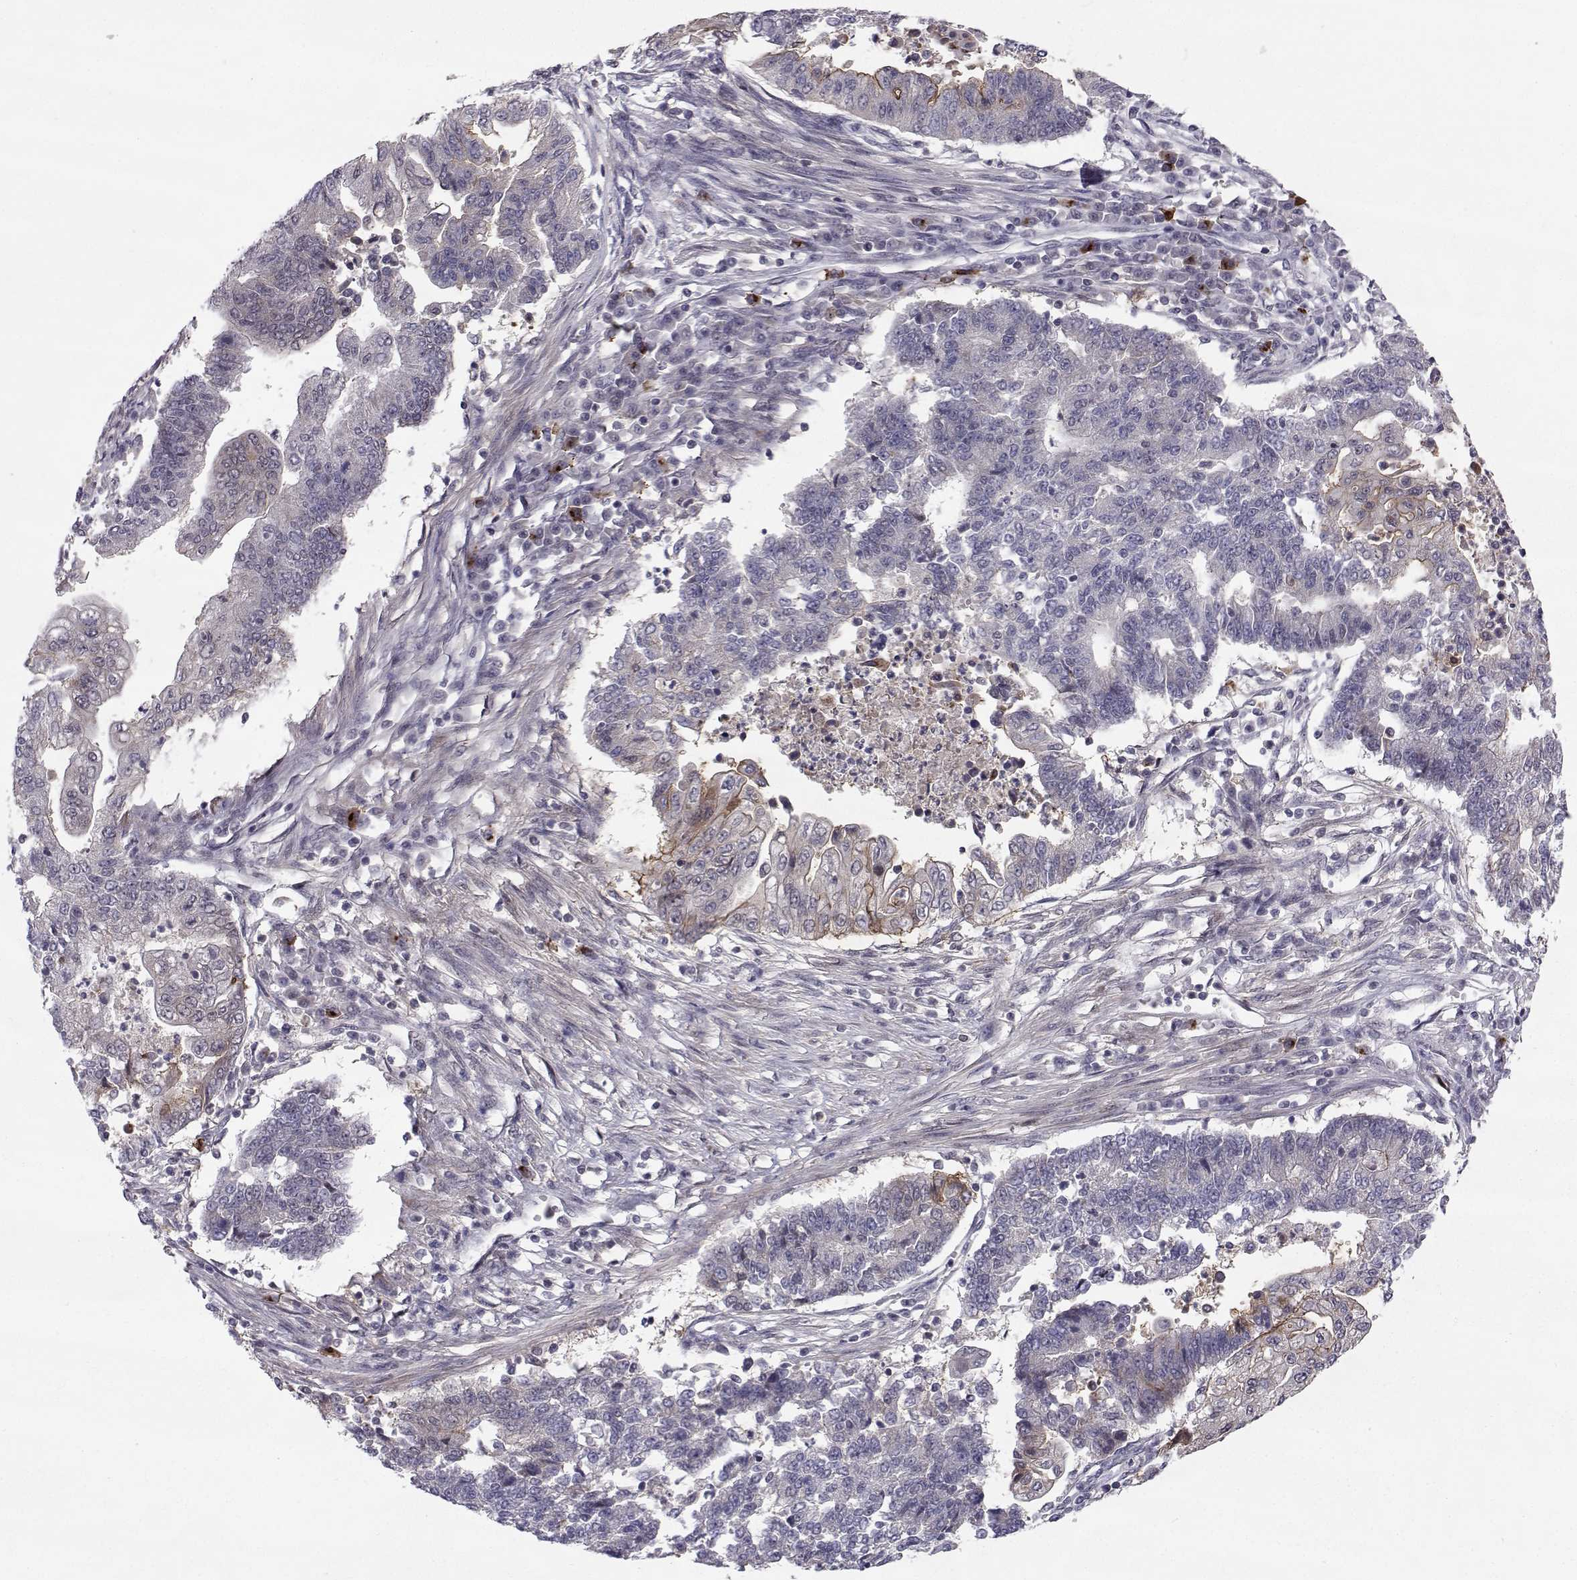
{"staining": {"intensity": "weak", "quantity": "<25%", "location": "nuclear"}, "tissue": "endometrial cancer", "cell_type": "Tumor cells", "image_type": "cancer", "snomed": [{"axis": "morphology", "description": "Adenocarcinoma, NOS"}, {"axis": "topography", "description": "Uterus"}, {"axis": "topography", "description": "Endometrium"}], "caption": "This is an IHC photomicrograph of human endometrial cancer. There is no expression in tumor cells.", "gene": "RBM24", "patient": {"sex": "female", "age": 54}}